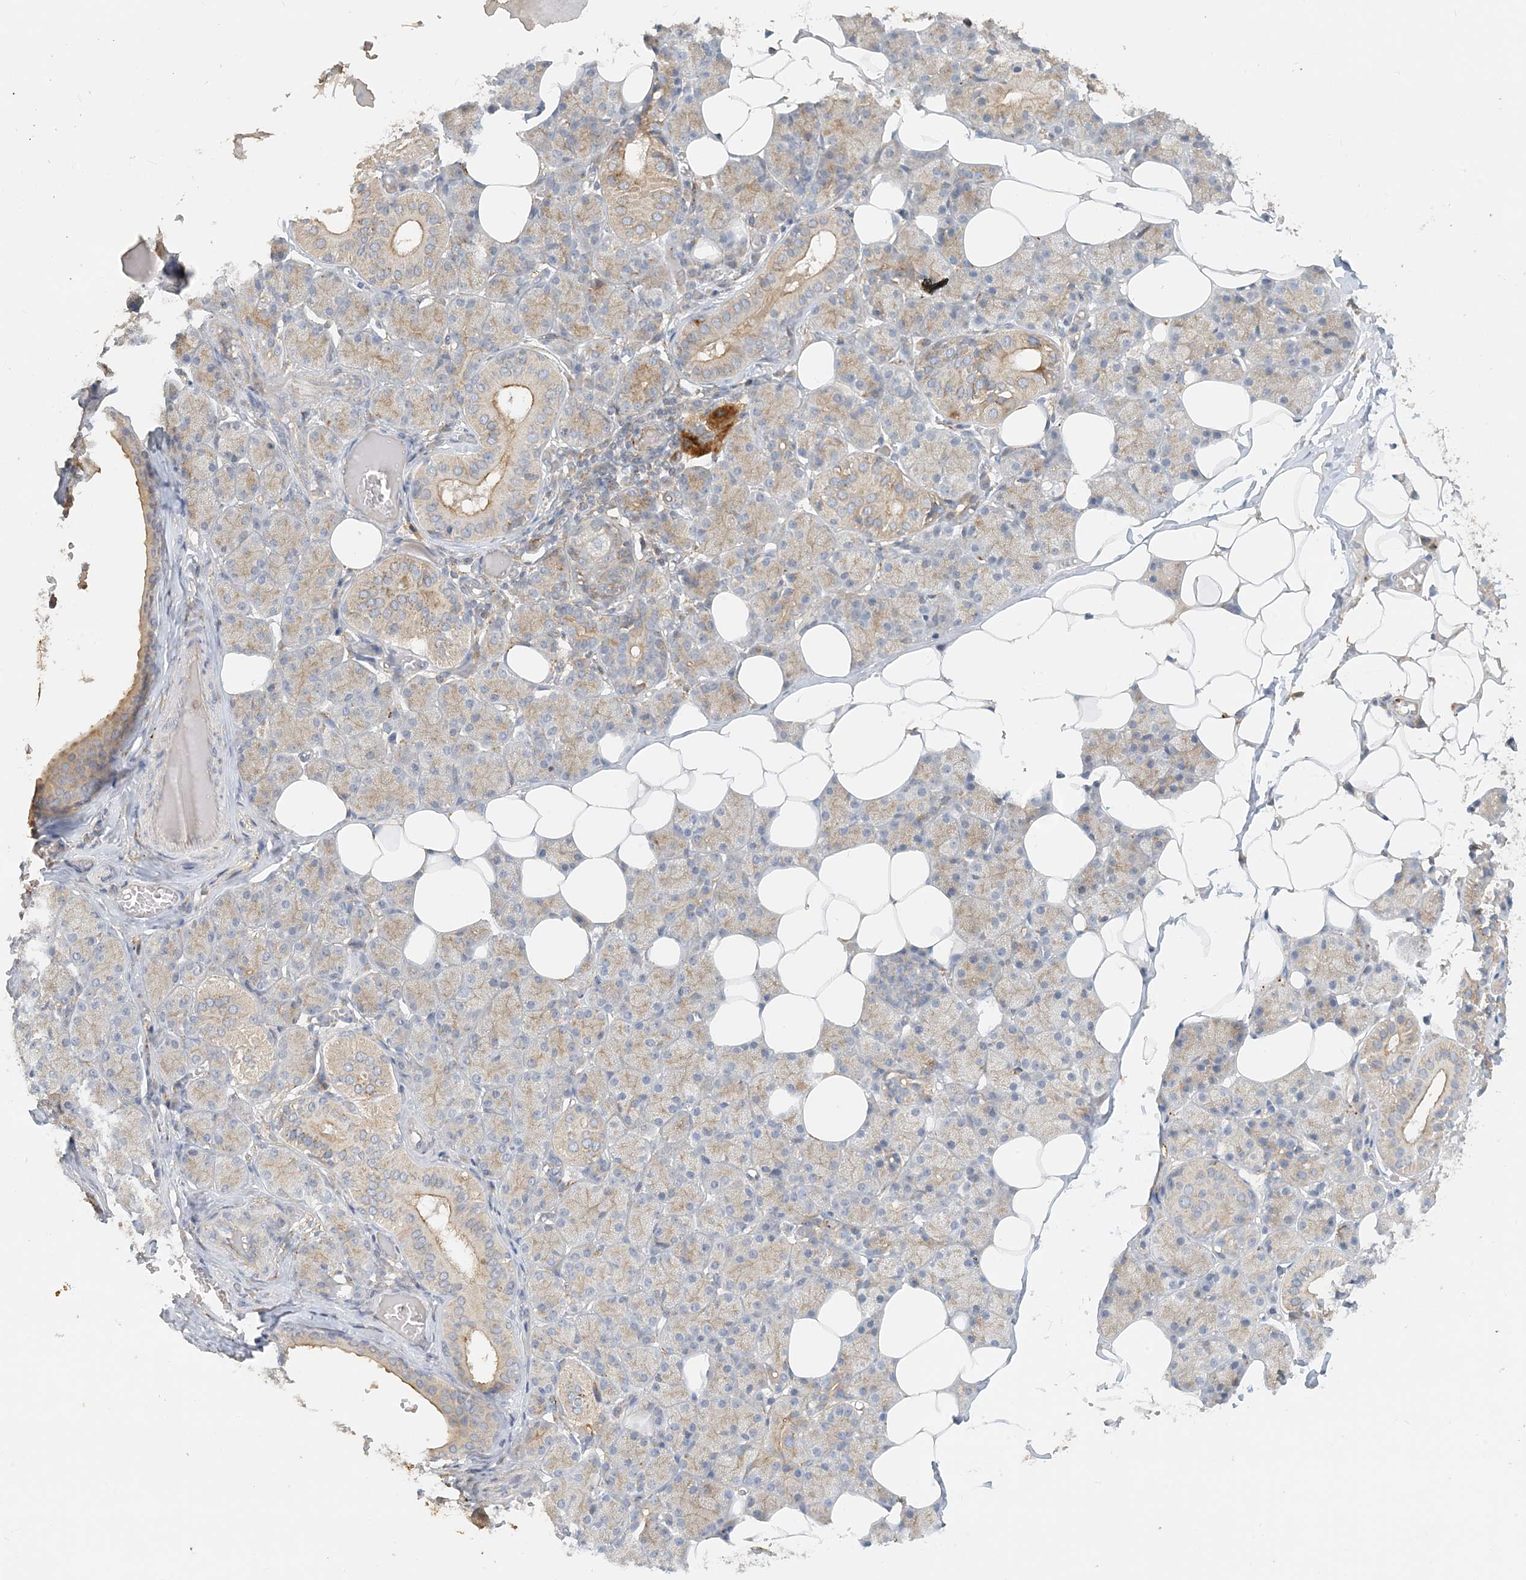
{"staining": {"intensity": "moderate", "quantity": "<25%", "location": "cytoplasmic/membranous"}, "tissue": "salivary gland", "cell_type": "Glandular cells", "image_type": "normal", "snomed": [{"axis": "morphology", "description": "Normal tissue, NOS"}, {"axis": "topography", "description": "Salivary gland"}], "caption": "This is an image of IHC staining of unremarkable salivary gland, which shows moderate staining in the cytoplasmic/membranous of glandular cells.", "gene": "SPPL2A", "patient": {"sex": "female", "age": 33}}